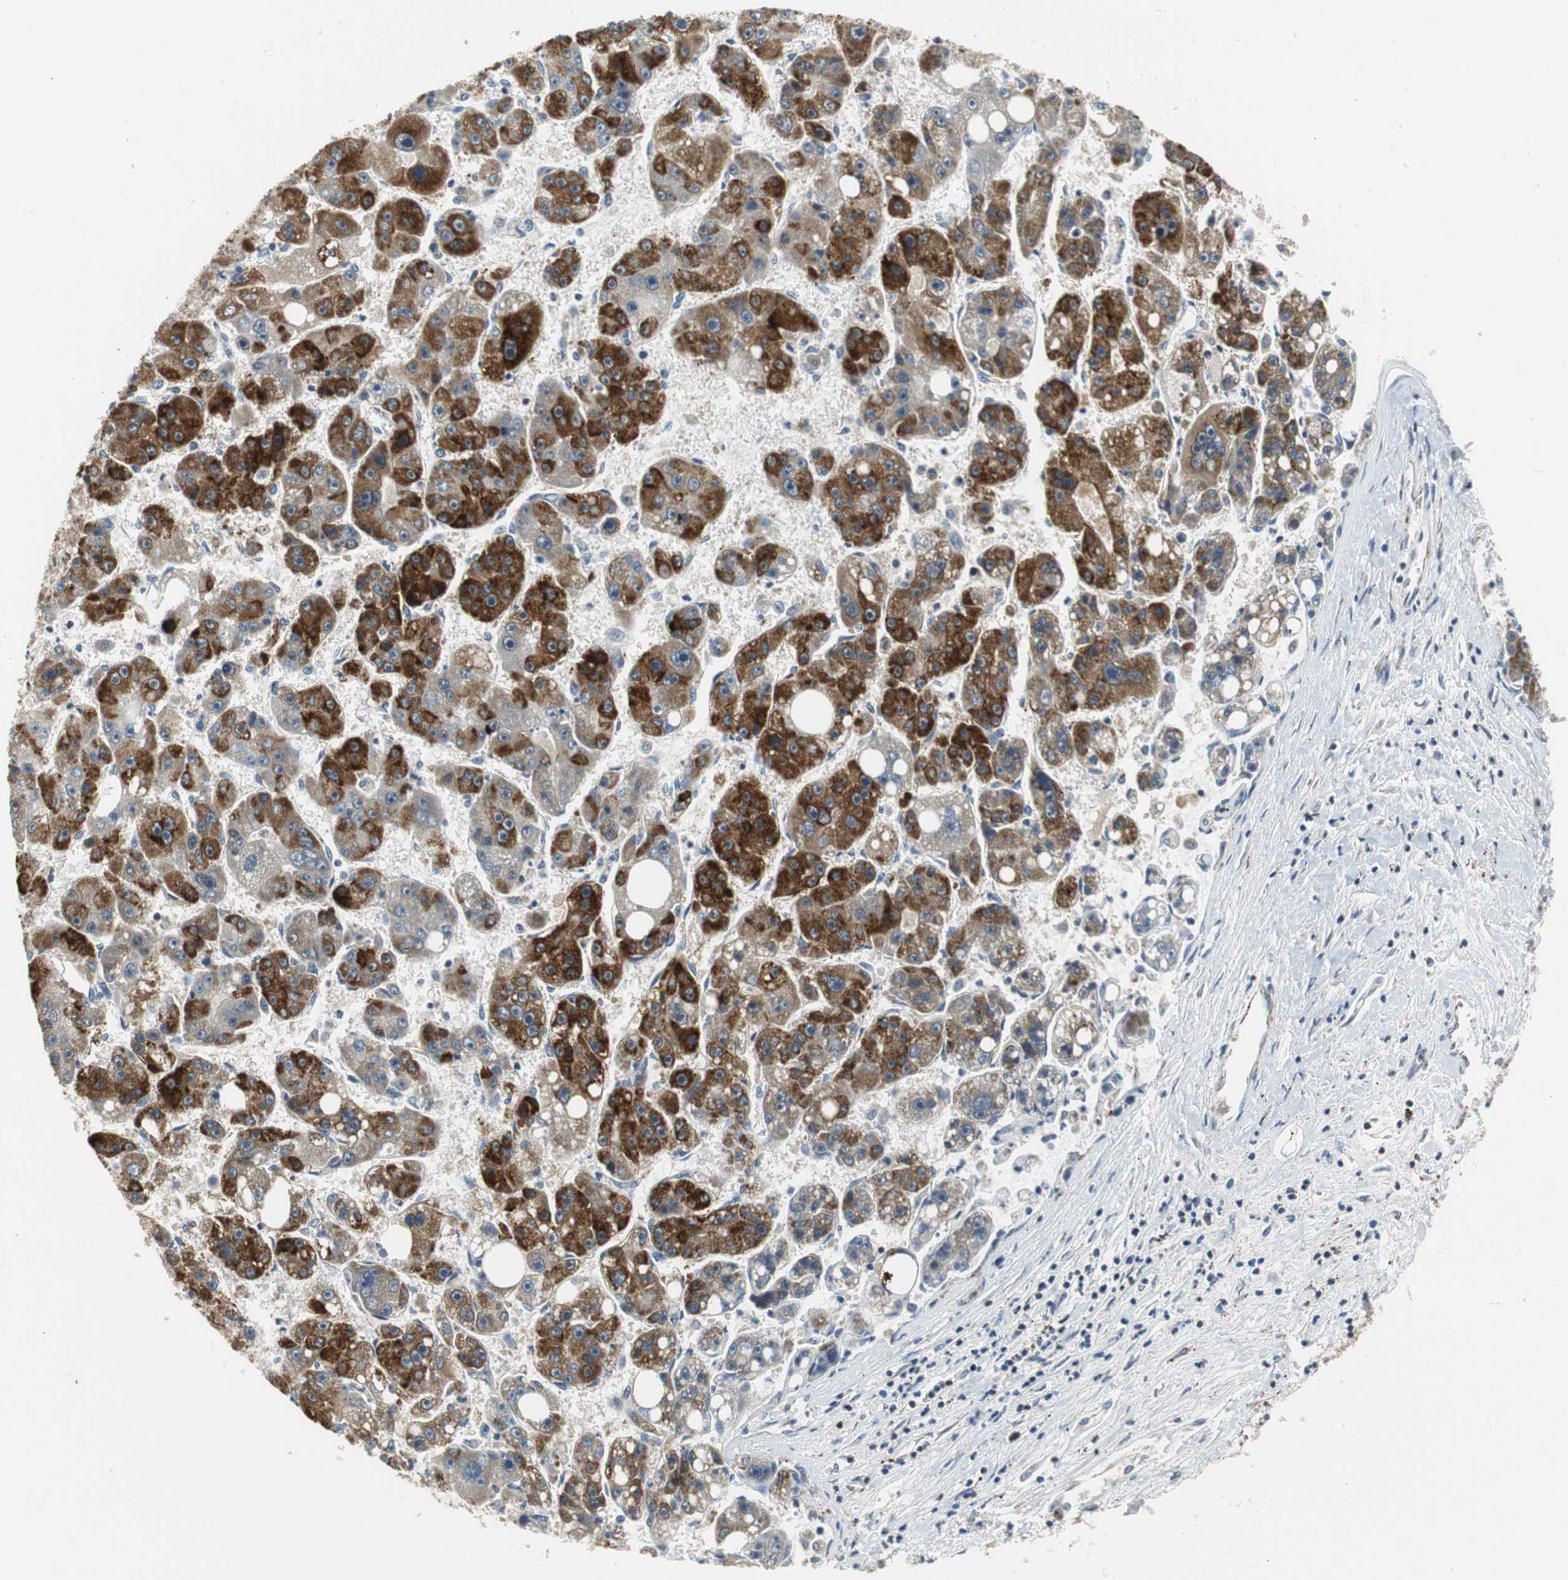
{"staining": {"intensity": "strong", "quantity": "25%-75%", "location": "cytoplasmic/membranous"}, "tissue": "liver cancer", "cell_type": "Tumor cells", "image_type": "cancer", "snomed": [{"axis": "morphology", "description": "Carcinoma, Hepatocellular, NOS"}, {"axis": "topography", "description": "Liver"}], "caption": "Liver cancer (hepatocellular carcinoma) stained for a protein (brown) exhibits strong cytoplasmic/membranous positive positivity in approximately 25%-75% of tumor cells.", "gene": "GLCCI1", "patient": {"sex": "female", "age": 61}}